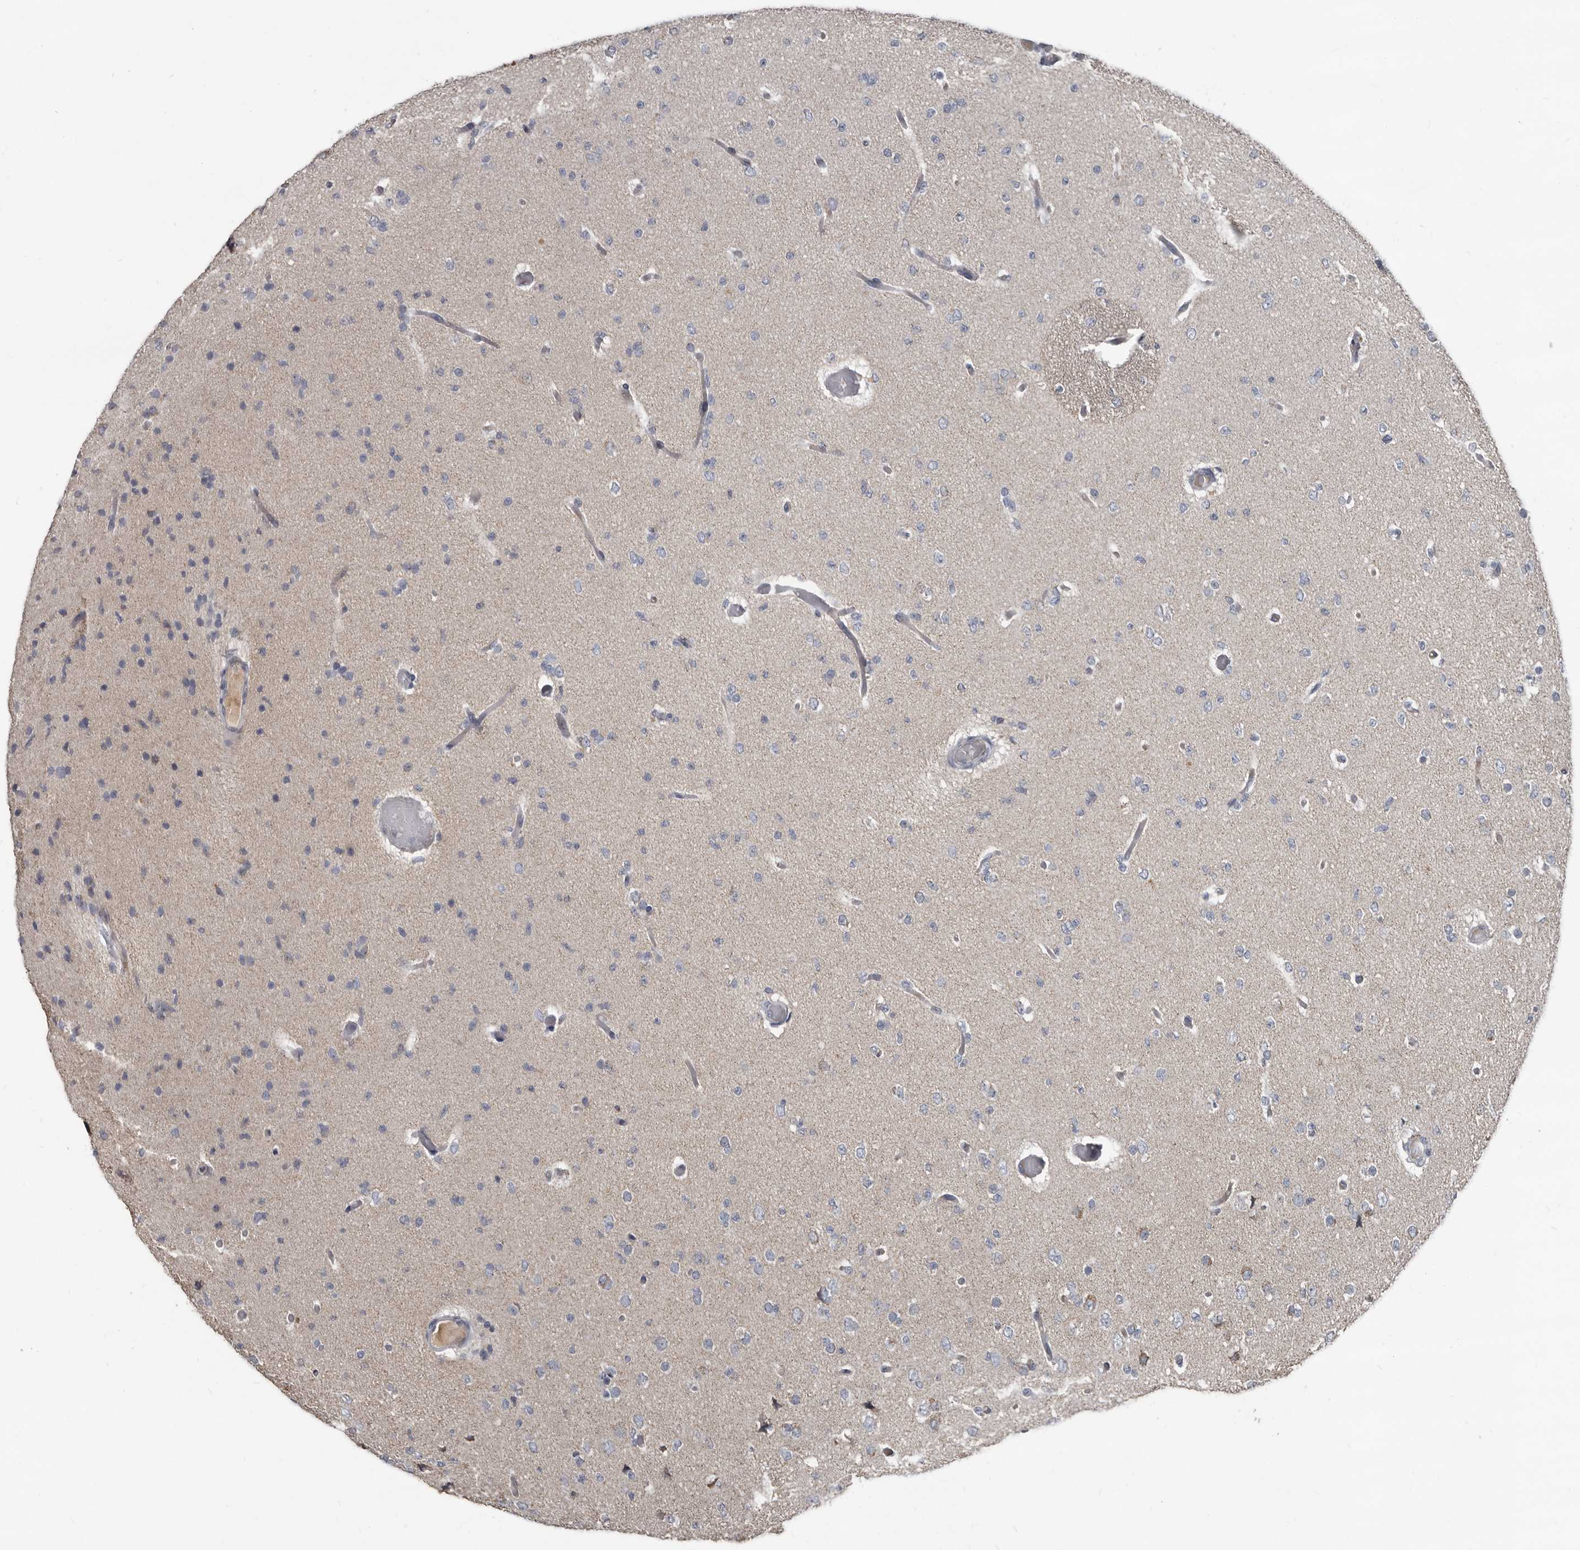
{"staining": {"intensity": "negative", "quantity": "none", "location": "none"}, "tissue": "glioma", "cell_type": "Tumor cells", "image_type": "cancer", "snomed": [{"axis": "morphology", "description": "Glioma, malignant, Low grade"}, {"axis": "topography", "description": "Brain"}], "caption": "Human low-grade glioma (malignant) stained for a protein using immunohistochemistry displays no staining in tumor cells.", "gene": "GREB1", "patient": {"sex": "female", "age": 22}}